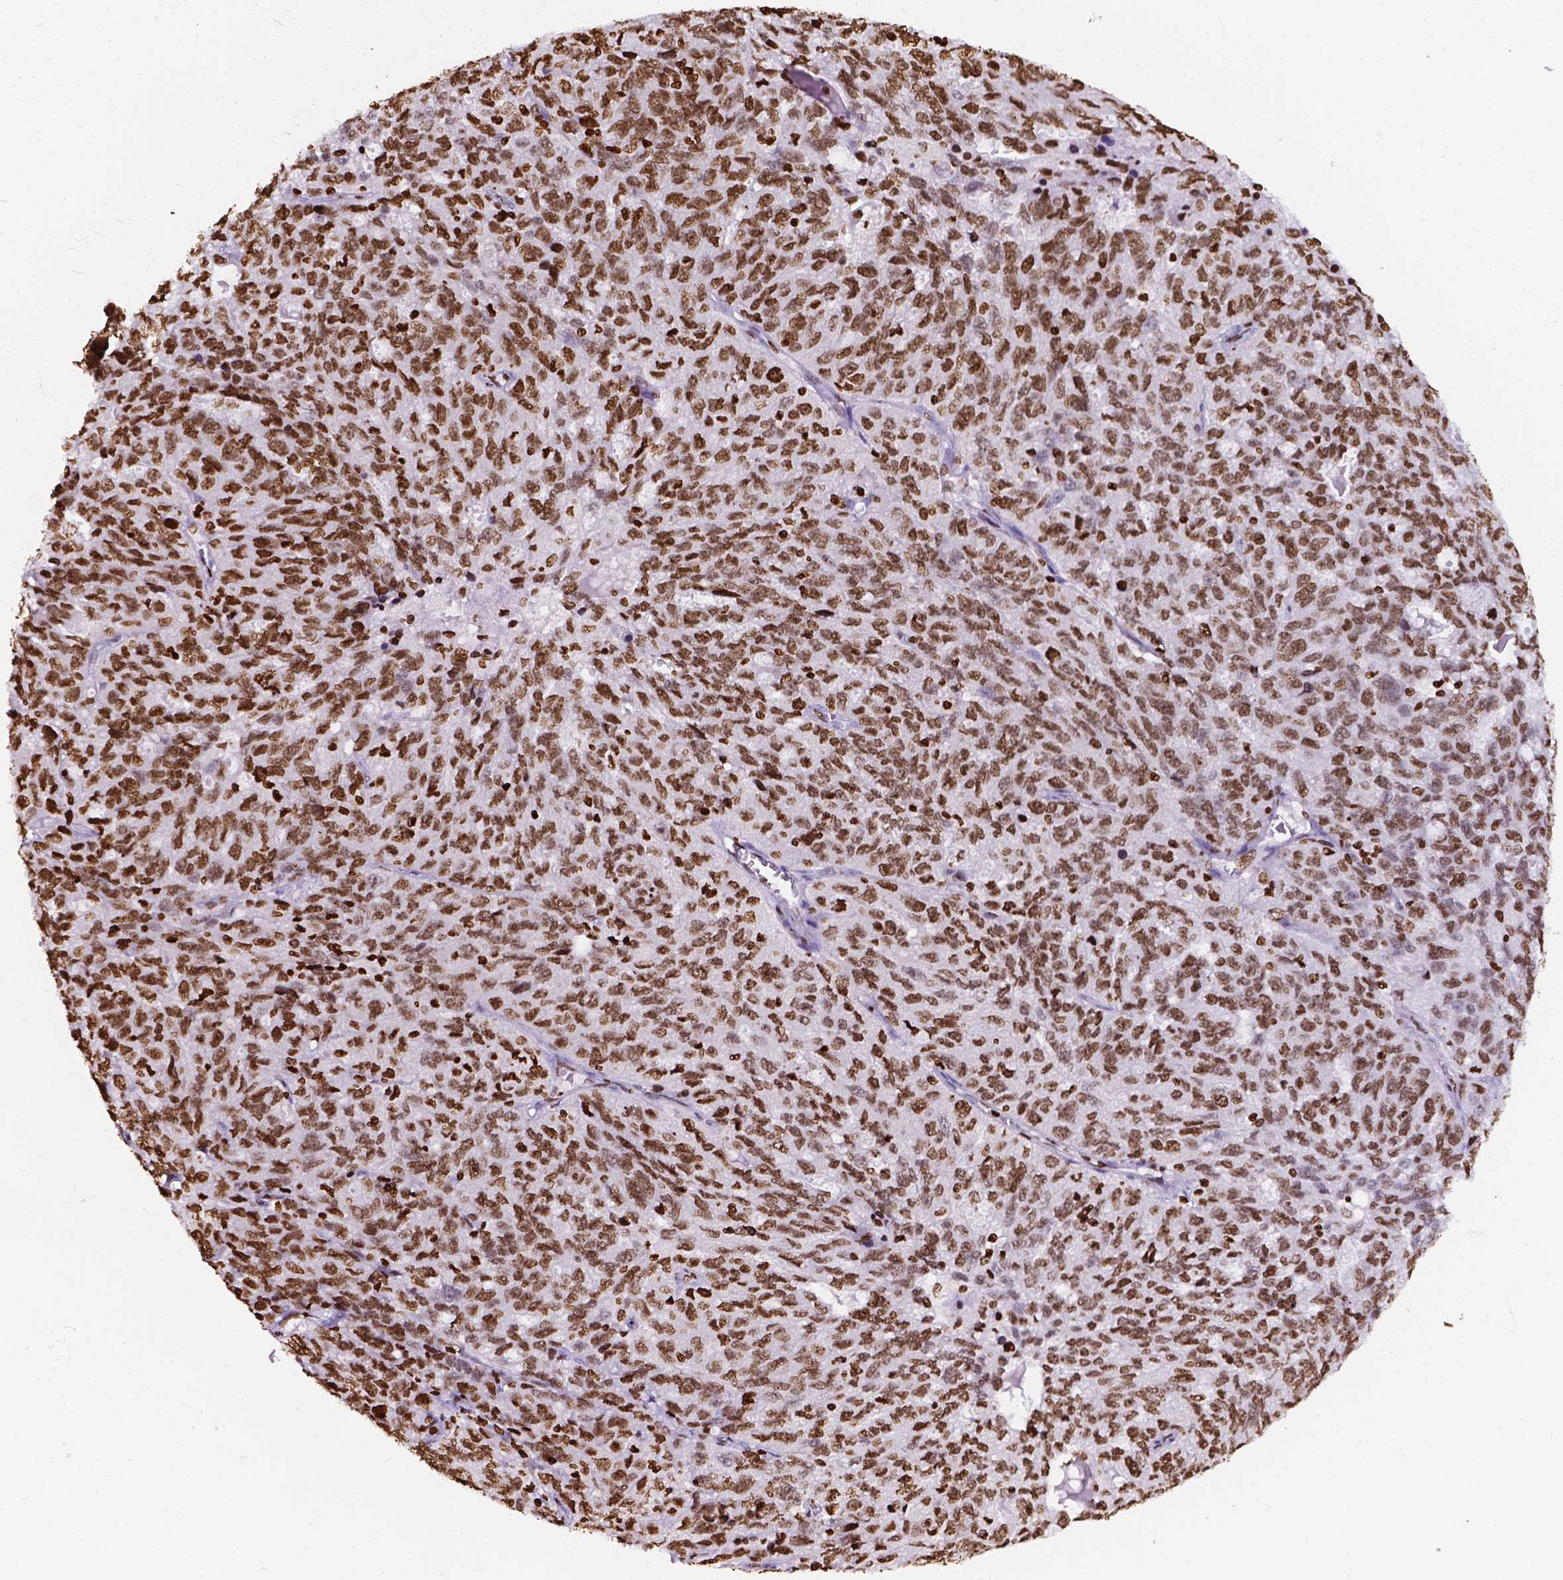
{"staining": {"intensity": "strong", "quantity": ">75%", "location": "nuclear"}, "tissue": "ovarian cancer", "cell_type": "Tumor cells", "image_type": "cancer", "snomed": [{"axis": "morphology", "description": "Cystadenocarcinoma, serous, NOS"}, {"axis": "topography", "description": "Ovary"}], "caption": "A histopathology image of human ovarian cancer stained for a protein reveals strong nuclear brown staining in tumor cells. Nuclei are stained in blue.", "gene": "CBY3", "patient": {"sex": "female", "age": 71}}